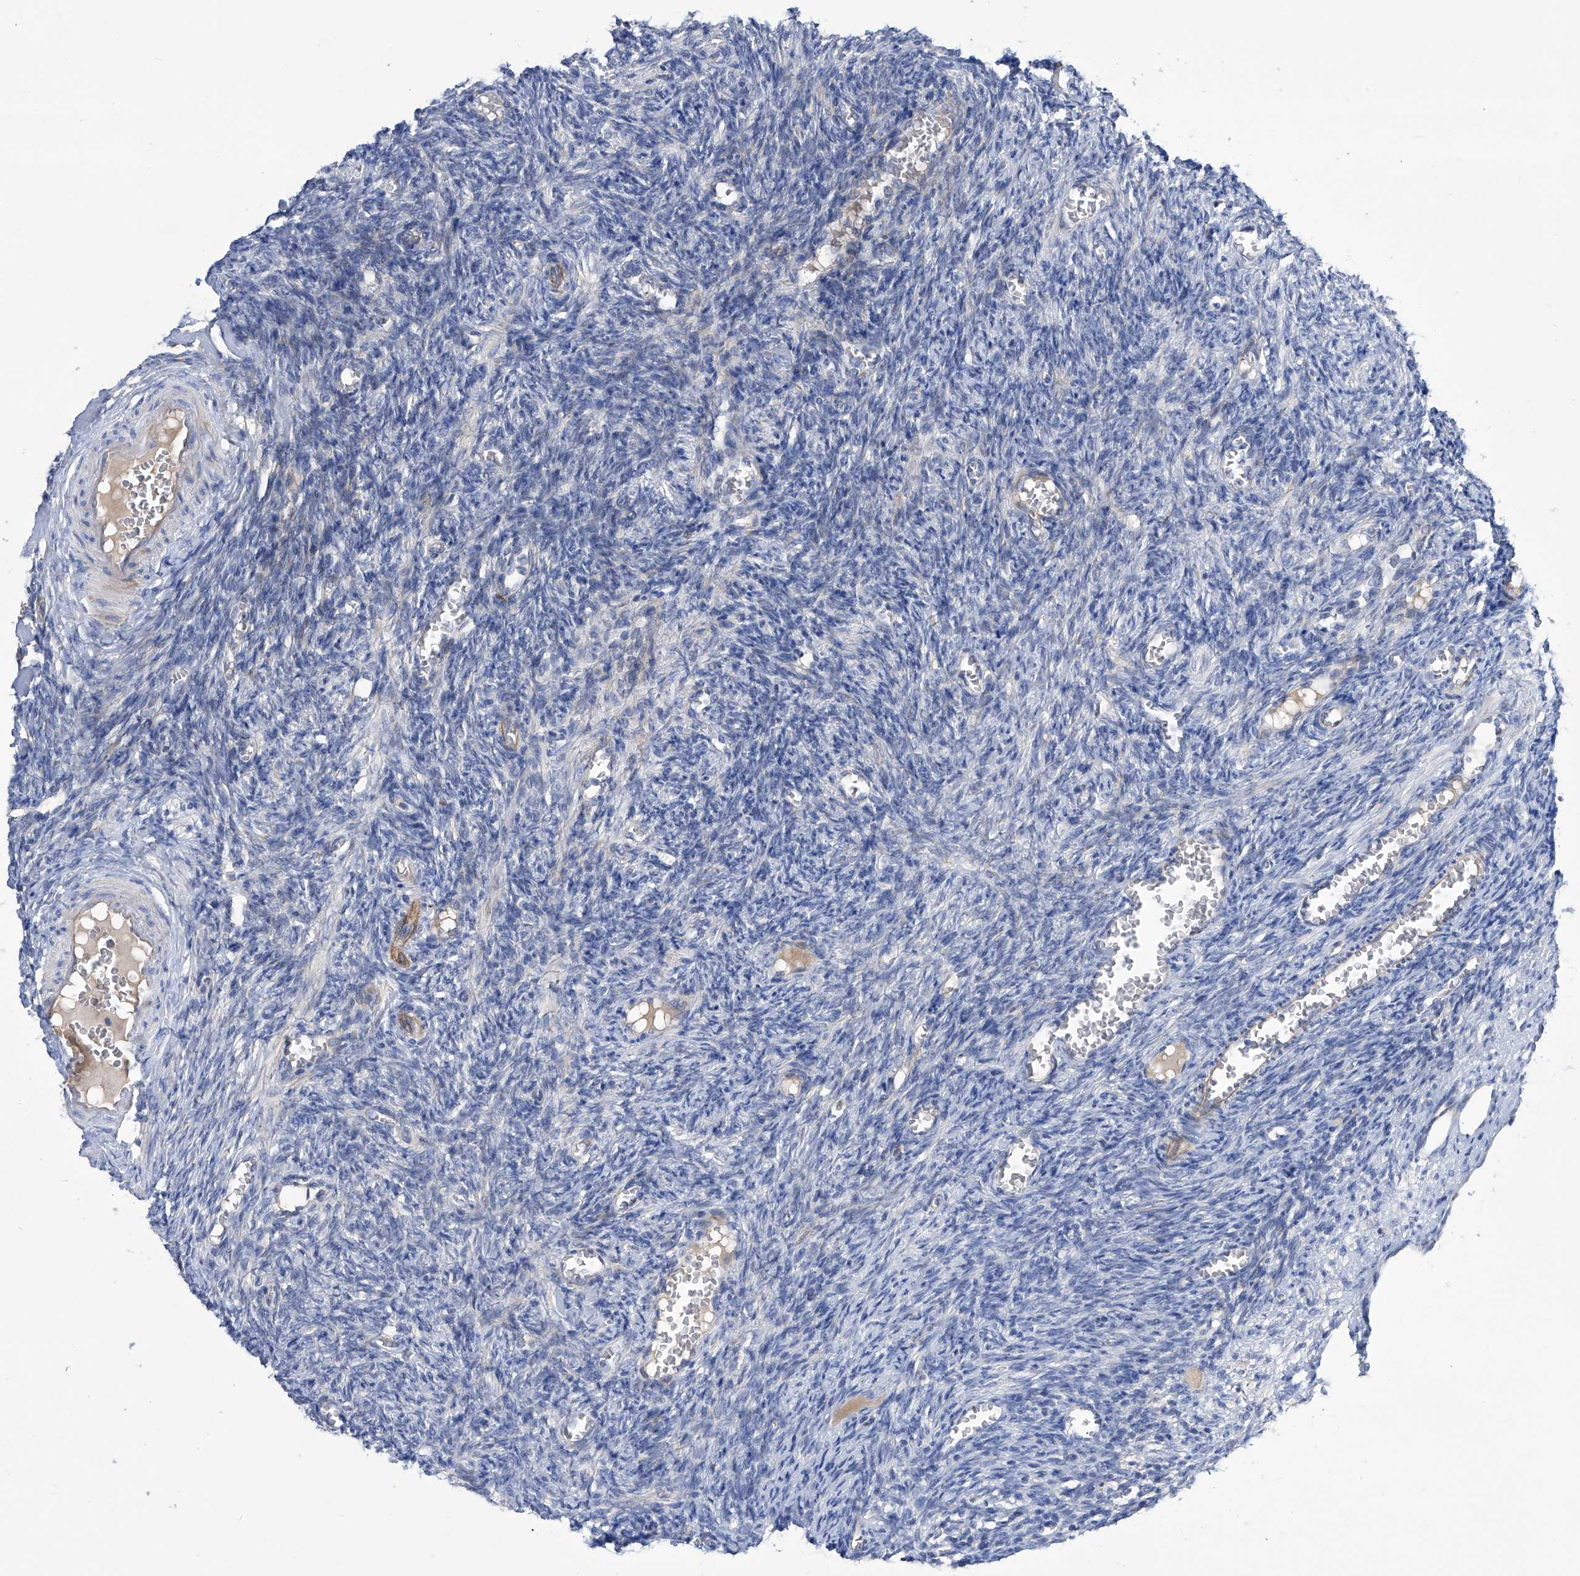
{"staining": {"intensity": "negative", "quantity": "none", "location": "none"}, "tissue": "ovary", "cell_type": "Ovarian stroma cells", "image_type": "normal", "snomed": [{"axis": "morphology", "description": "Normal tissue, NOS"}, {"axis": "topography", "description": "Ovary"}], "caption": "Immunohistochemical staining of benign human ovary displays no significant staining in ovarian stroma cells. (Stains: DAB immunohistochemistry (IHC) with hematoxylin counter stain, Microscopy: brightfield microscopy at high magnification).", "gene": "PGM3", "patient": {"sex": "female", "age": 27}}